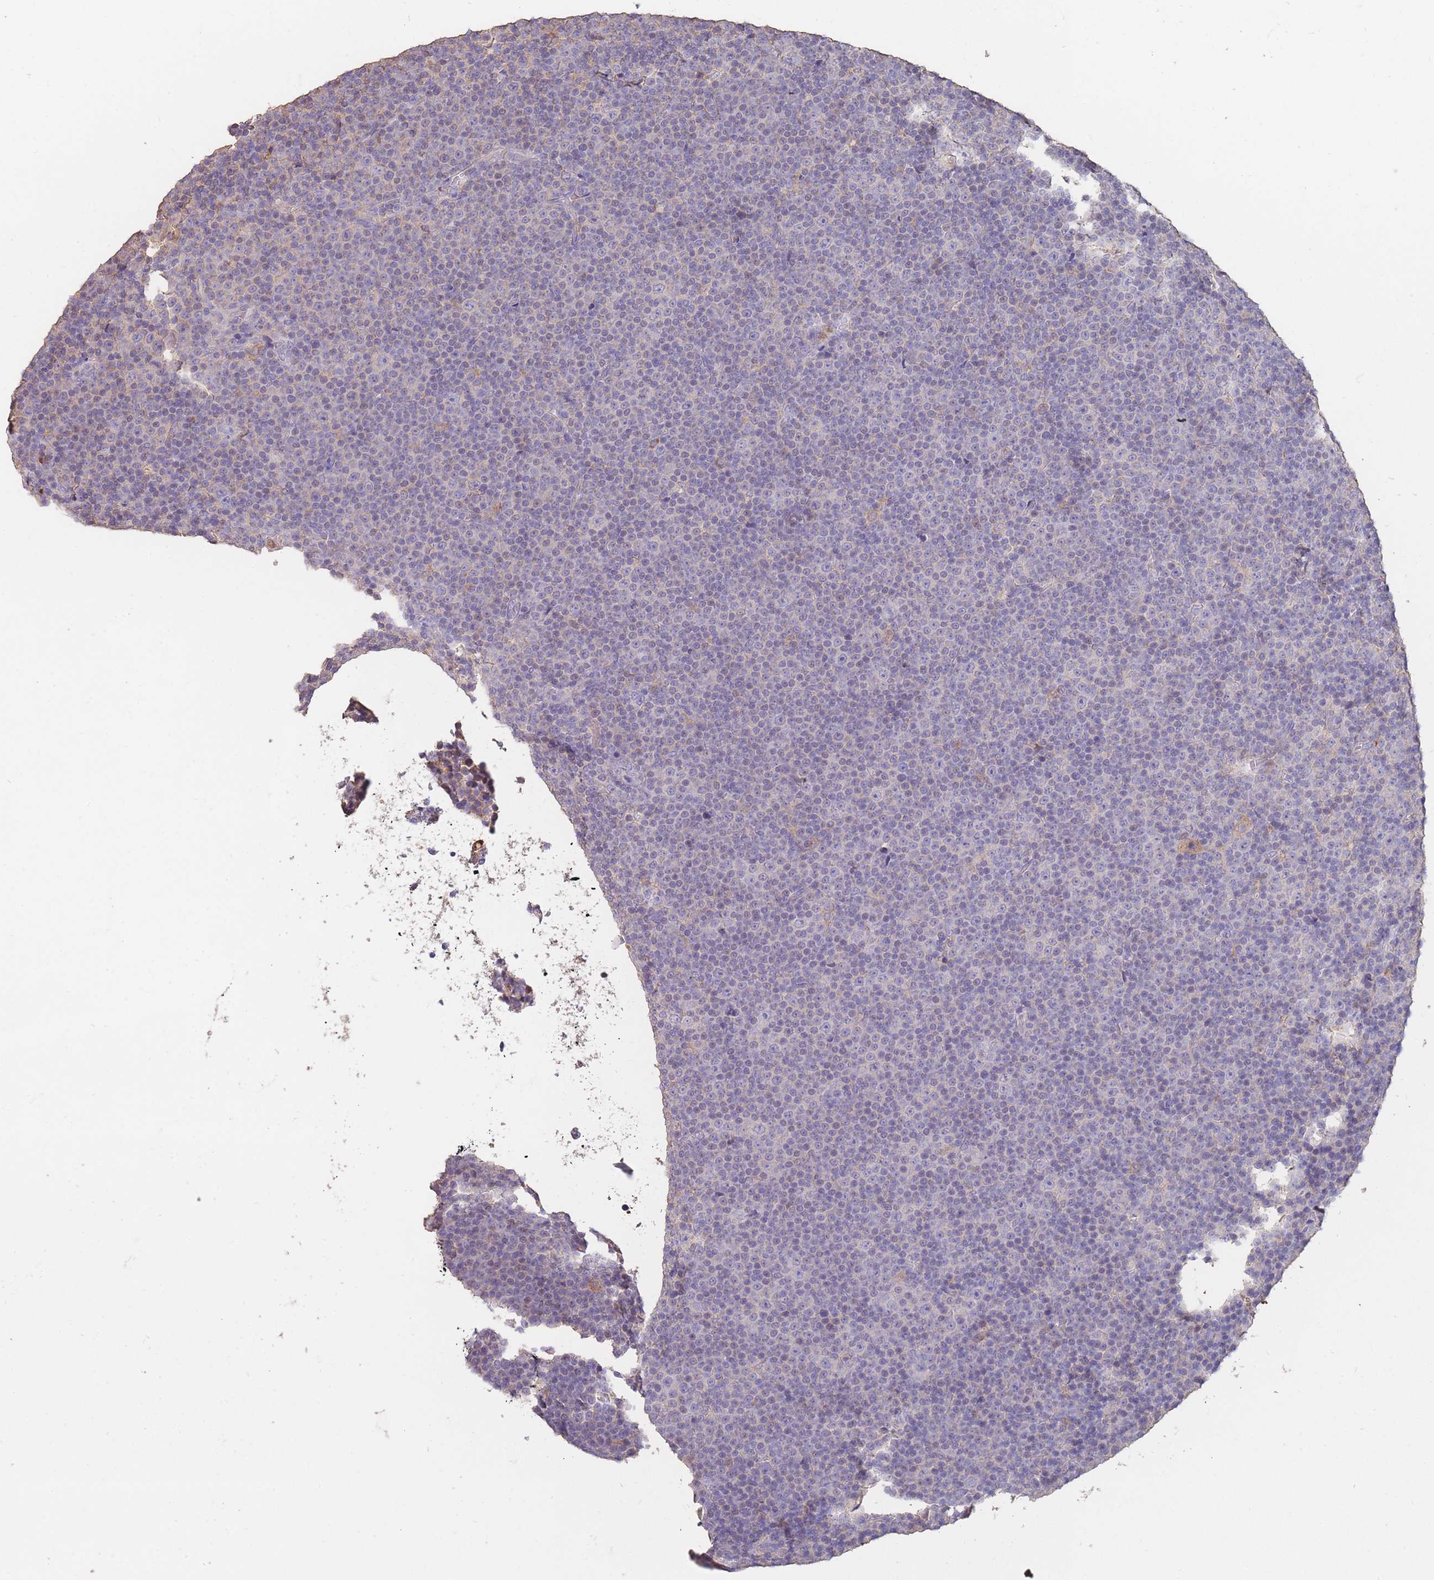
{"staining": {"intensity": "negative", "quantity": "none", "location": "none"}, "tissue": "lymphoma", "cell_type": "Tumor cells", "image_type": "cancer", "snomed": [{"axis": "morphology", "description": "Malignant lymphoma, non-Hodgkin's type, Low grade"}, {"axis": "topography", "description": "Lymph node"}], "caption": "Immunohistochemistry (IHC) of lymphoma shows no expression in tumor cells. (DAB IHC, high magnification).", "gene": "CLEC12A", "patient": {"sex": "female", "age": 67}}